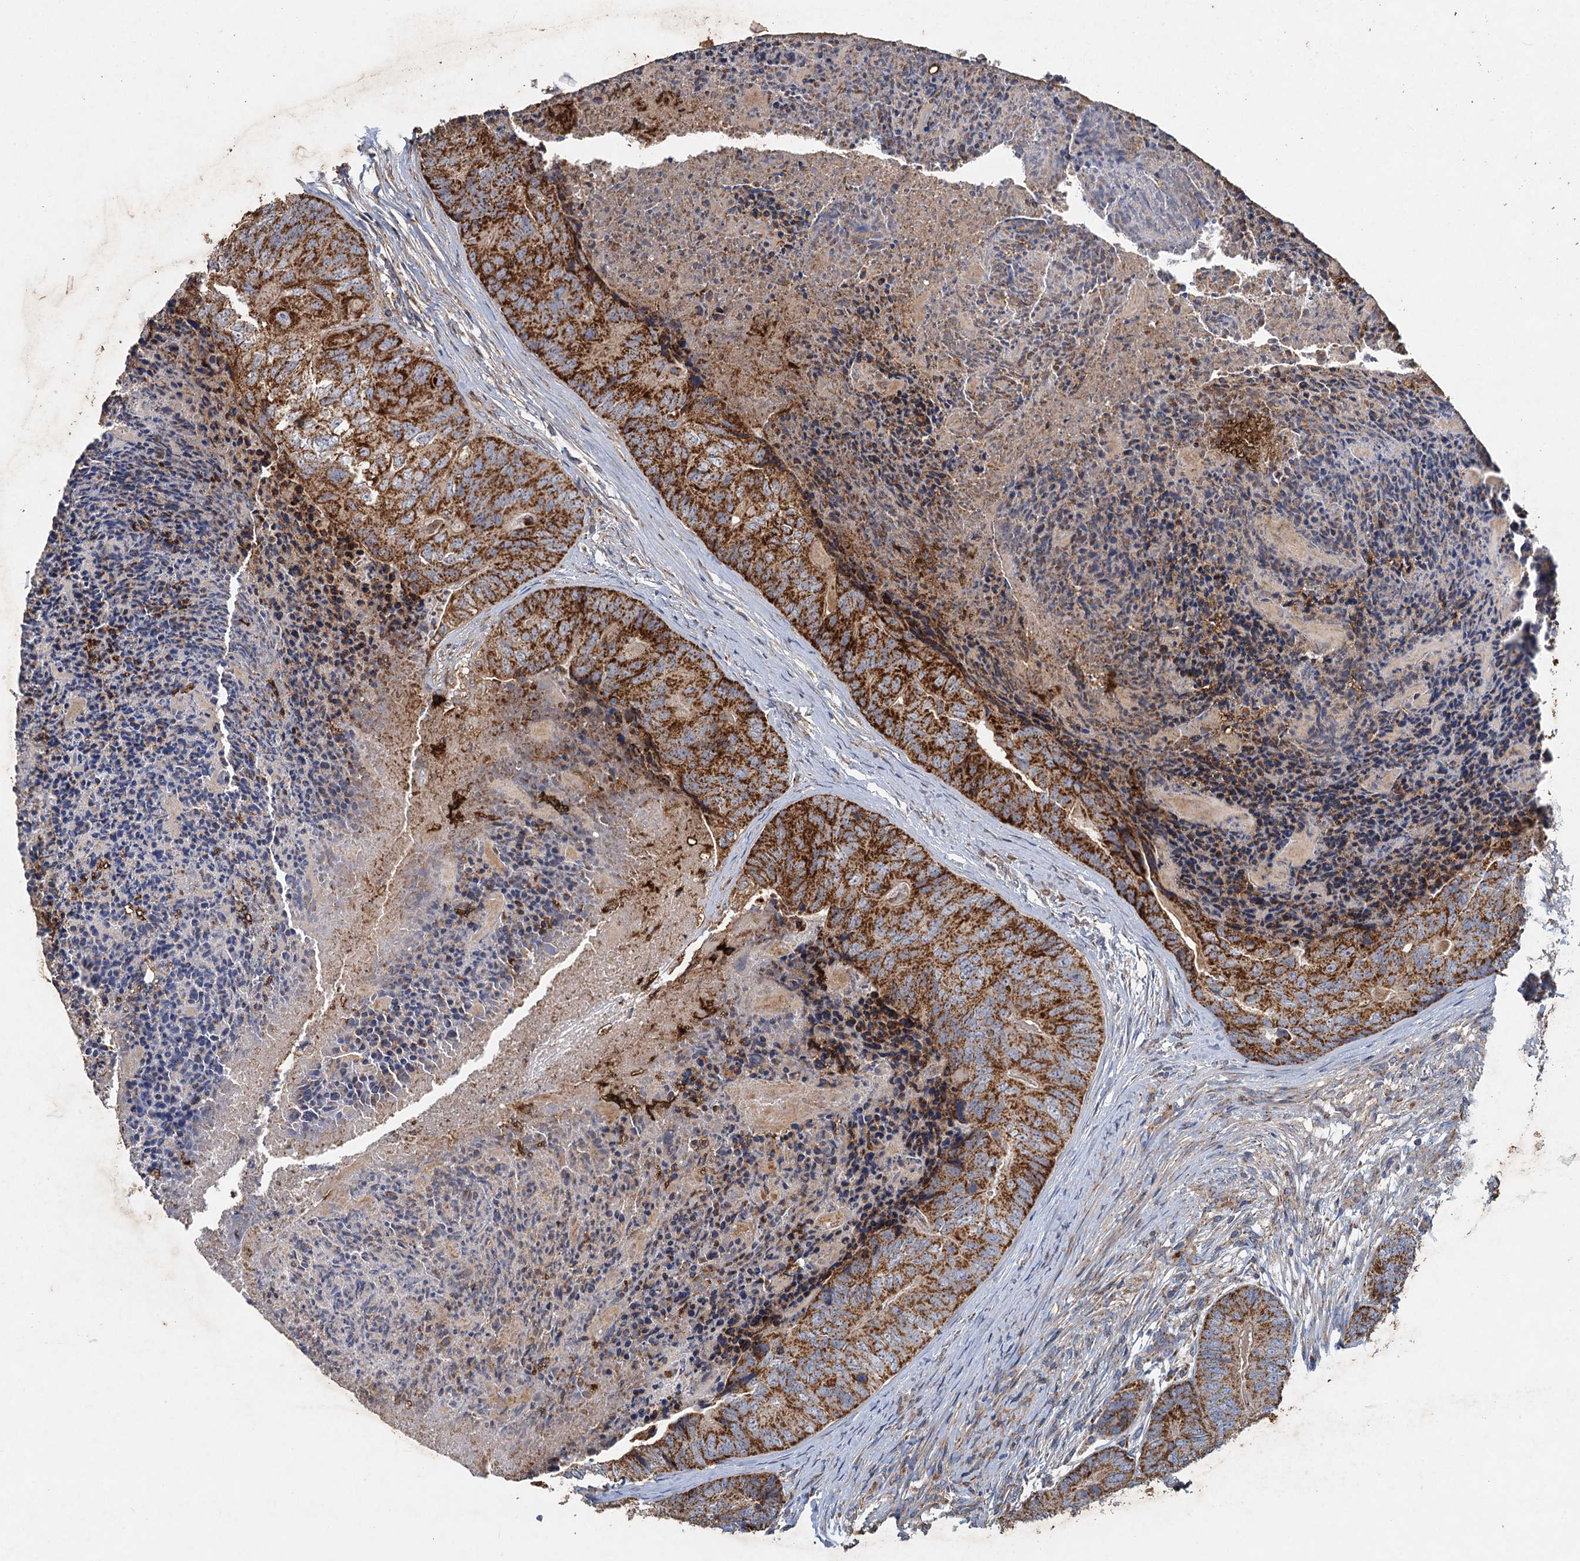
{"staining": {"intensity": "strong", "quantity": ">75%", "location": "cytoplasmic/membranous"}, "tissue": "colorectal cancer", "cell_type": "Tumor cells", "image_type": "cancer", "snomed": [{"axis": "morphology", "description": "Adenocarcinoma, NOS"}, {"axis": "topography", "description": "Colon"}], "caption": "Immunohistochemical staining of colorectal cancer reveals high levels of strong cytoplasmic/membranous protein positivity in approximately >75% of tumor cells.", "gene": "BCS1L", "patient": {"sex": "female", "age": 67}}